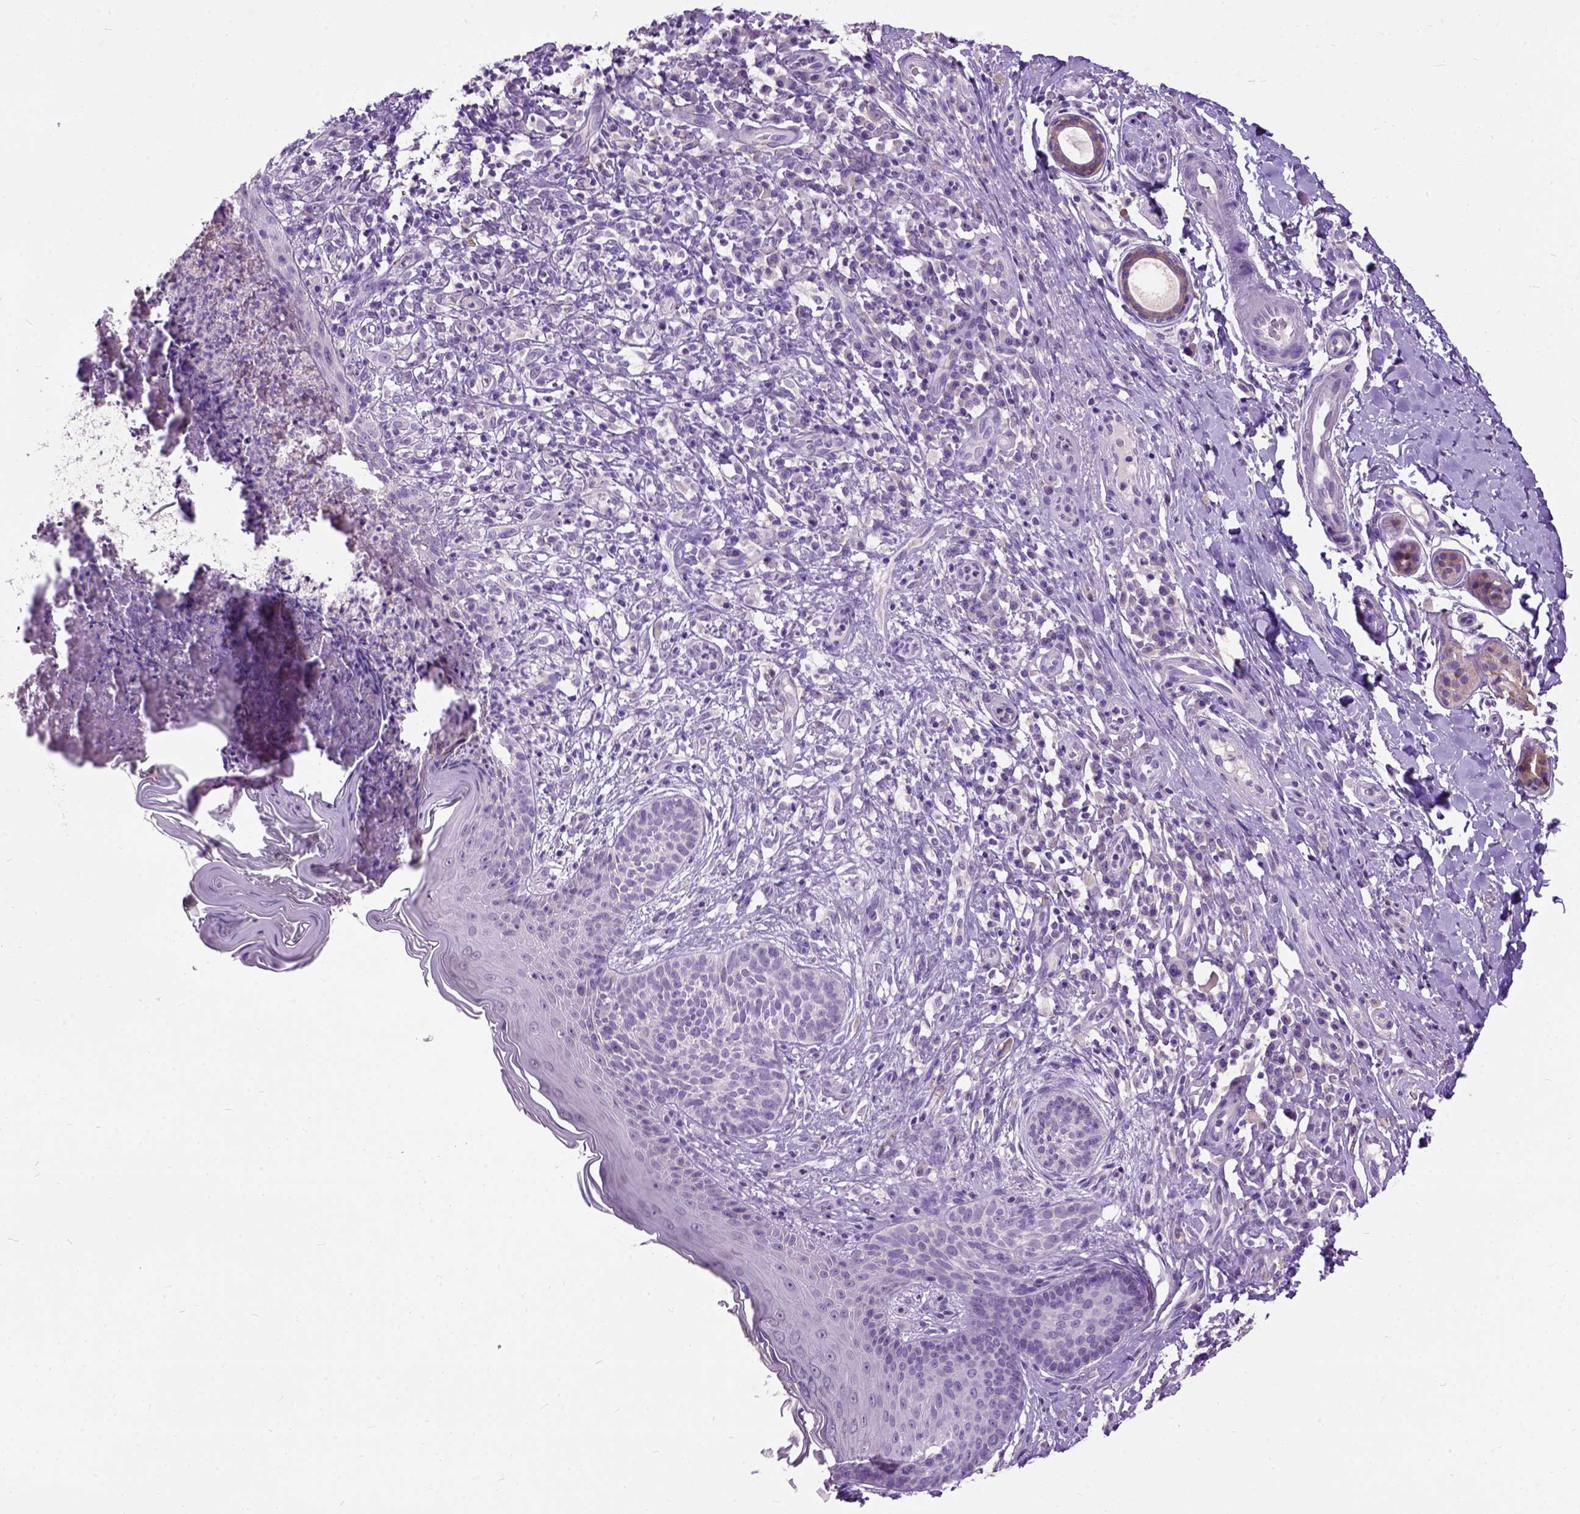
{"staining": {"intensity": "negative", "quantity": "none", "location": "none"}, "tissue": "skin cancer", "cell_type": "Tumor cells", "image_type": "cancer", "snomed": [{"axis": "morphology", "description": "Basal cell carcinoma"}, {"axis": "topography", "description": "Skin"}], "caption": "This micrograph is of skin cancer (basal cell carcinoma) stained with immunohistochemistry (IHC) to label a protein in brown with the nuclei are counter-stained blue. There is no positivity in tumor cells.", "gene": "MAPT", "patient": {"sex": "male", "age": 89}}